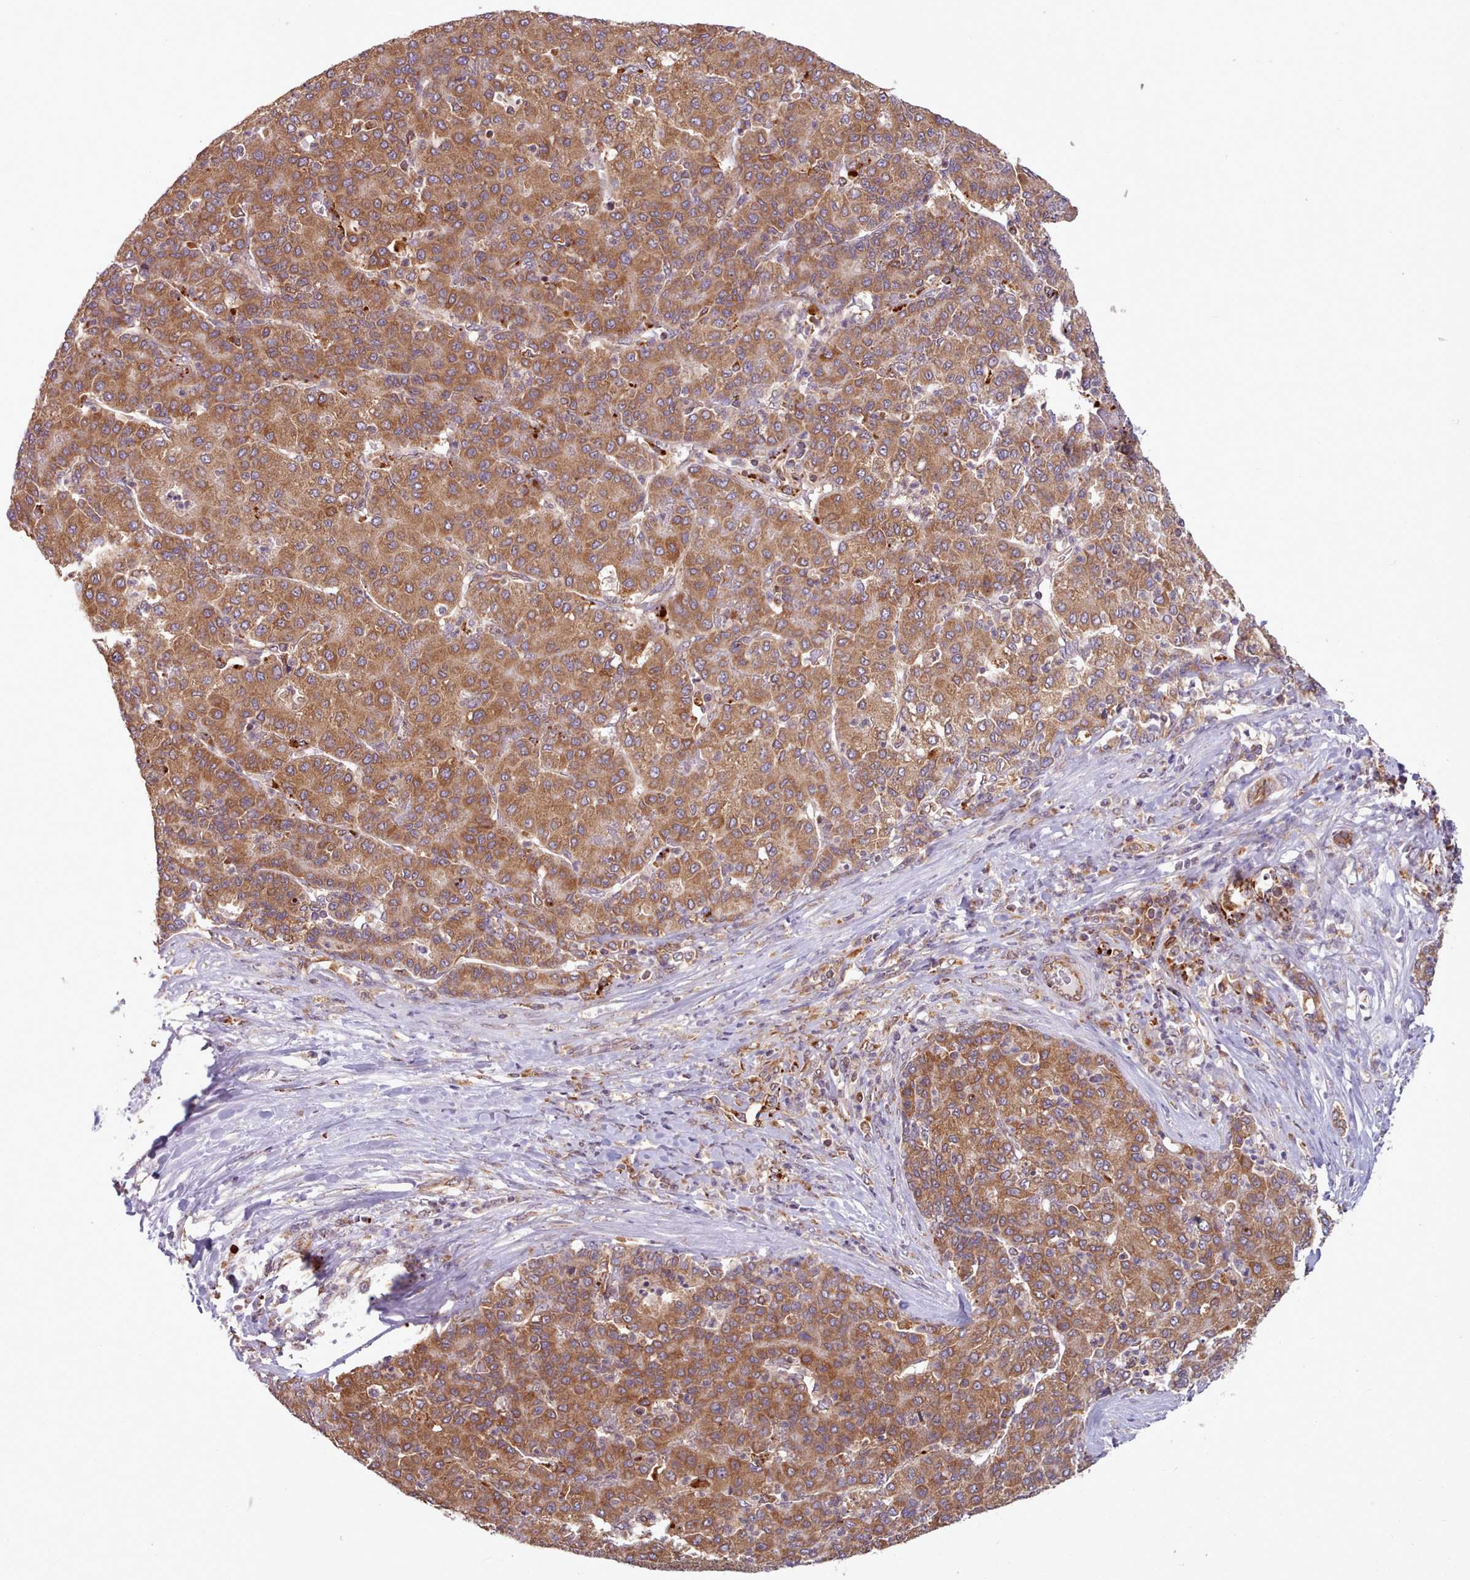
{"staining": {"intensity": "moderate", "quantity": ">75%", "location": "cytoplasmic/membranous"}, "tissue": "liver cancer", "cell_type": "Tumor cells", "image_type": "cancer", "snomed": [{"axis": "morphology", "description": "Carcinoma, Hepatocellular, NOS"}, {"axis": "topography", "description": "Liver"}], "caption": "DAB (3,3'-diaminobenzidine) immunohistochemical staining of hepatocellular carcinoma (liver) exhibits moderate cytoplasmic/membranous protein expression in about >75% of tumor cells.", "gene": "CRYBG1", "patient": {"sex": "male", "age": 65}}